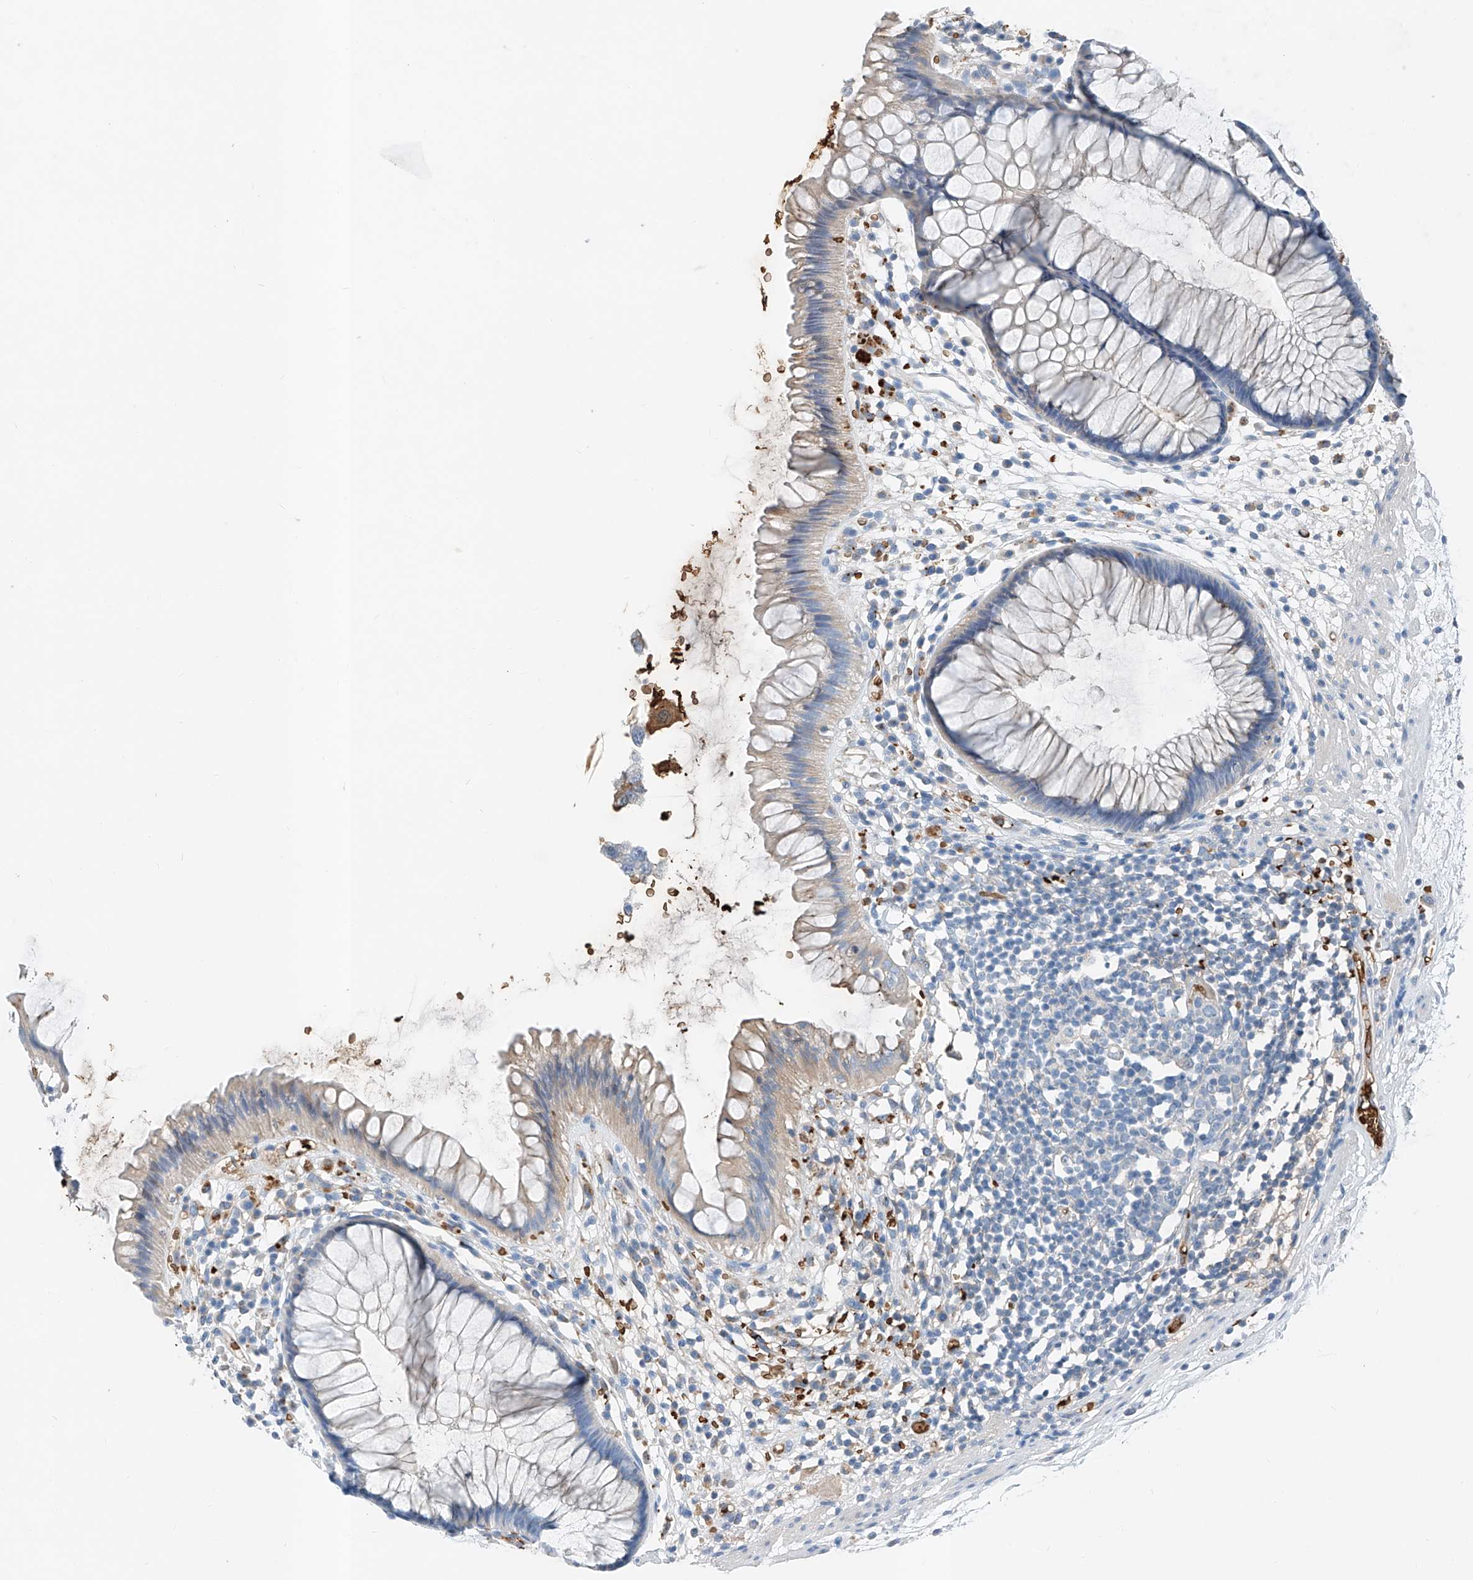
{"staining": {"intensity": "negative", "quantity": "none", "location": "none"}, "tissue": "rectum", "cell_type": "Glandular cells", "image_type": "normal", "snomed": [{"axis": "morphology", "description": "Normal tissue, NOS"}, {"axis": "topography", "description": "Rectum"}], "caption": "Protein analysis of normal rectum shows no significant expression in glandular cells.", "gene": "PRSS23", "patient": {"sex": "male", "age": 51}}